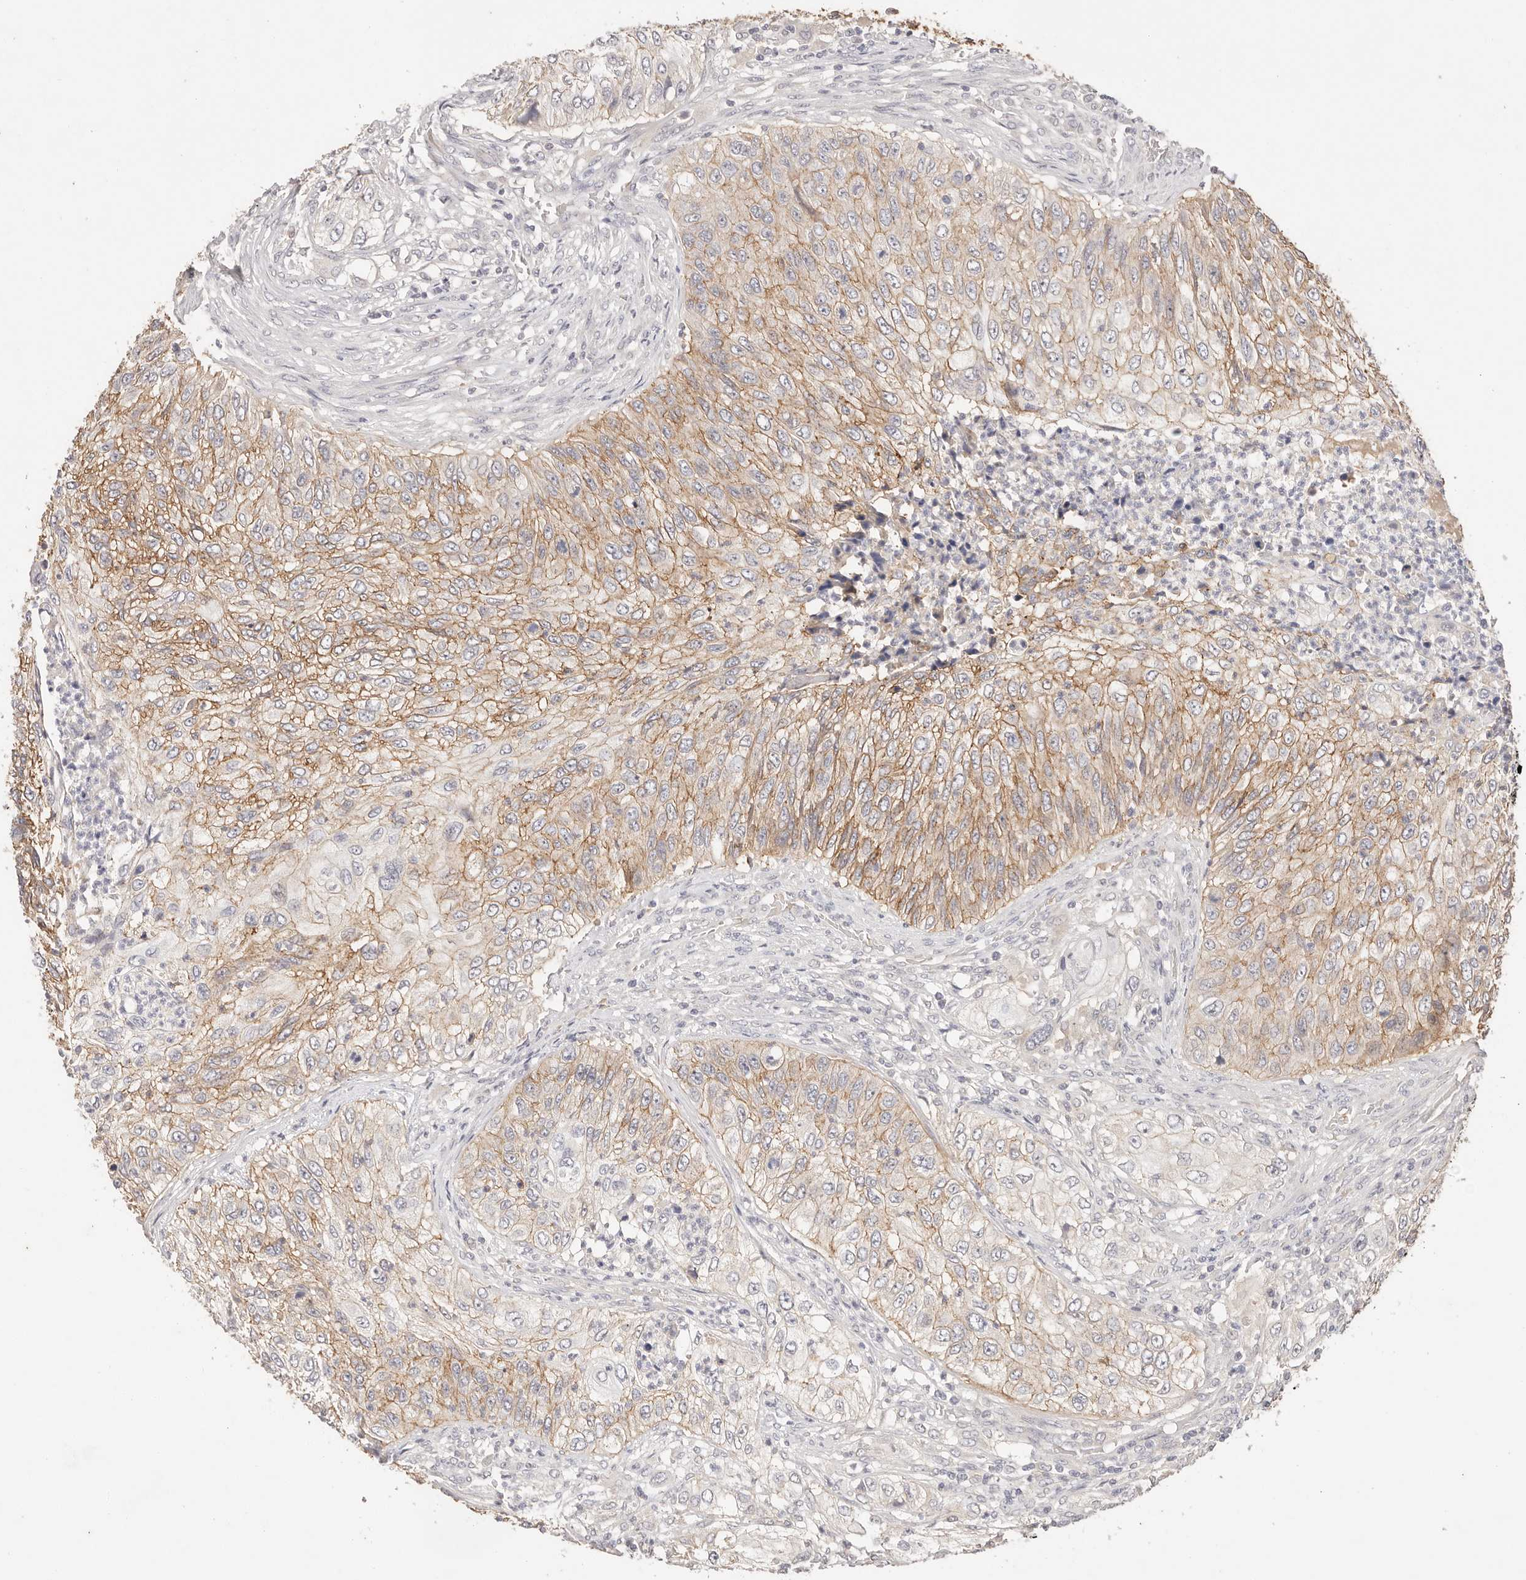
{"staining": {"intensity": "moderate", "quantity": ">75%", "location": "cytoplasmic/membranous"}, "tissue": "urothelial cancer", "cell_type": "Tumor cells", "image_type": "cancer", "snomed": [{"axis": "morphology", "description": "Urothelial carcinoma, High grade"}, {"axis": "topography", "description": "Urinary bladder"}], "caption": "A micrograph of human urothelial cancer stained for a protein demonstrates moderate cytoplasmic/membranous brown staining in tumor cells. The staining is performed using DAB (3,3'-diaminobenzidine) brown chromogen to label protein expression. The nuclei are counter-stained blue using hematoxylin.", "gene": "CXADR", "patient": {"sex": "female", "age": 60}}